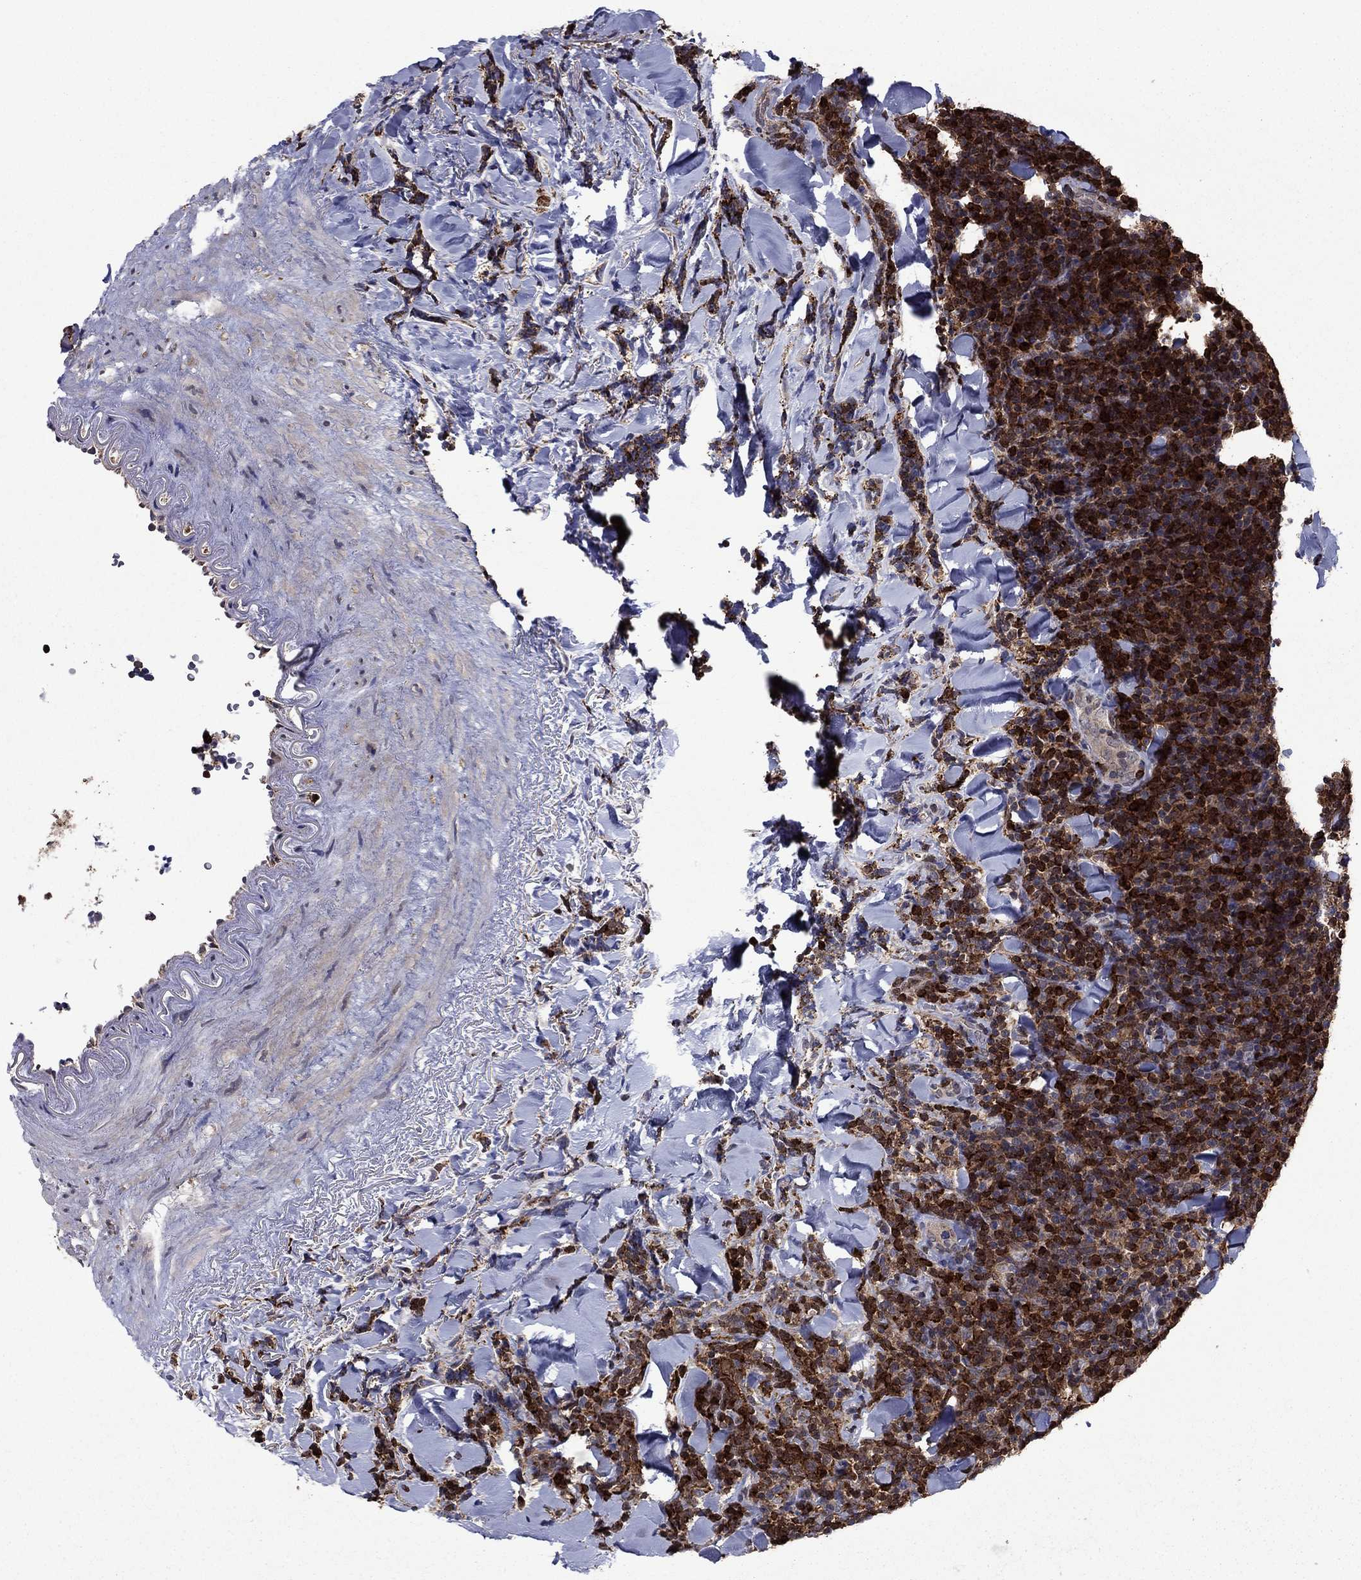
{"staining": {"intensity": "strong", "quantity": "25%-75%", "location": "cytoplasmic/membranous,nuclear"}, "tissue": "lymphoma", "cell_type": "Tumor cells", "image_type": "cancer", "snomed": [{"axis": "morphology", "description": "Malignant lymphoma, non-Hodgkin's type, Low grade"}, {"axis": "topography", "description": "Lymph node"}], "caption": "DAB (3,3'-diaminobenzidine) immunohistochemical staining of lymphoma reveals strong cytoplasmic/membranous and nuclear protein staining in approximately 25%-75% of tumor cells.", "gene": "GRHPR", "patient": {"sex": "female", "age": 56}}